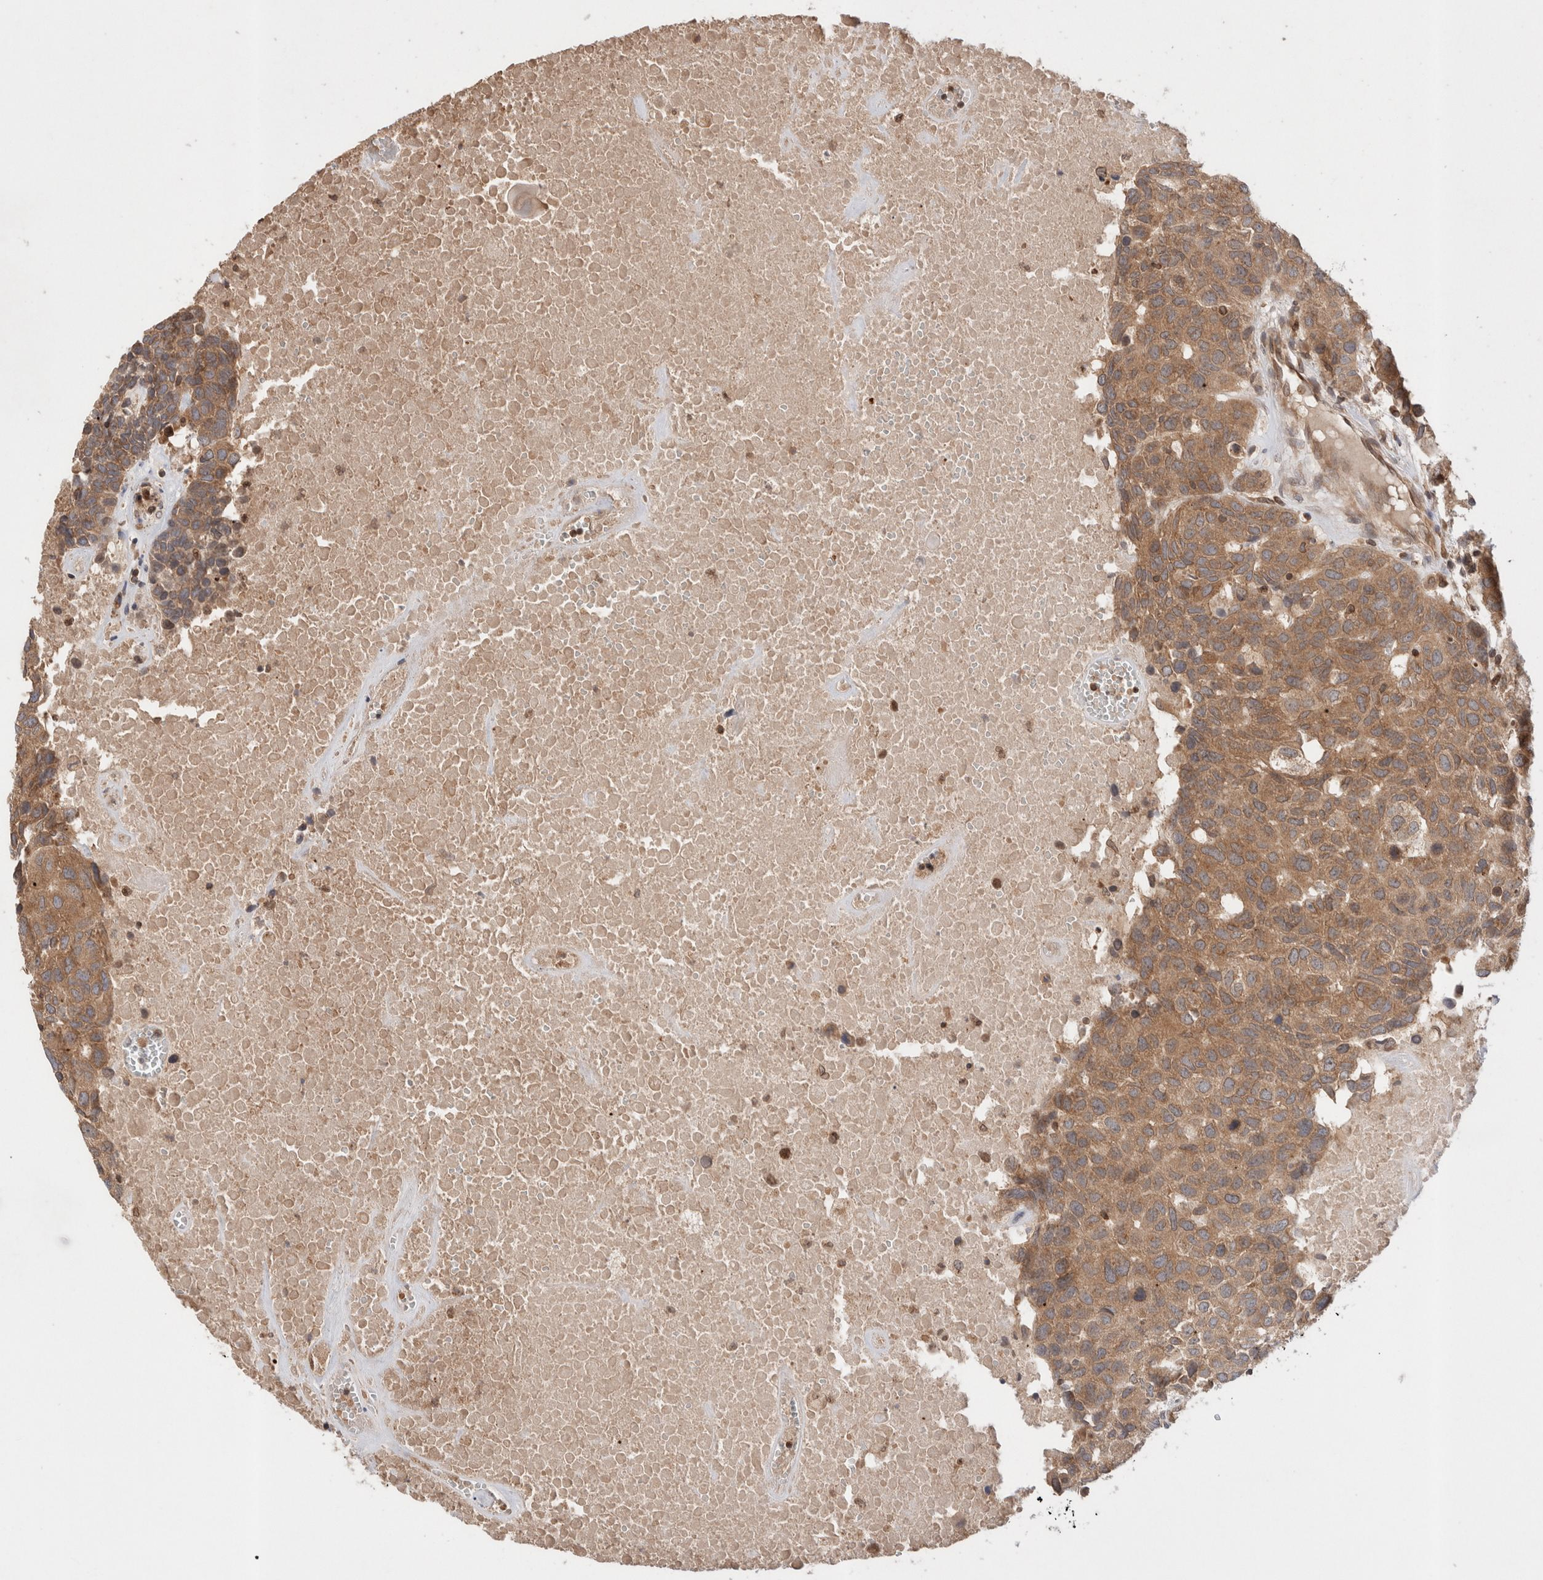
{"staining": {"intensity": "moderate", "quantity": ">75%", "location": "cytoplasmic/membranous"}, "tissue": "head and neck cancer", "cell_type": "Tumor cells", "image_type": "cancer", "snomed": [{"axis": "morphology", "description": "Squamous cell carcinoma, NOS"}, {"axis": "topography", "description": "Head-Neck"}], "caption": "IHC (DAB (3,3'-diaminobenzidine)) staining of head and neck cancer shows moderate cytoplasmic/membranous protein staining in approximately >75% of tumor cells.", "gene": "SIKE1", "patient": {"sex": "male", "age": 66}}